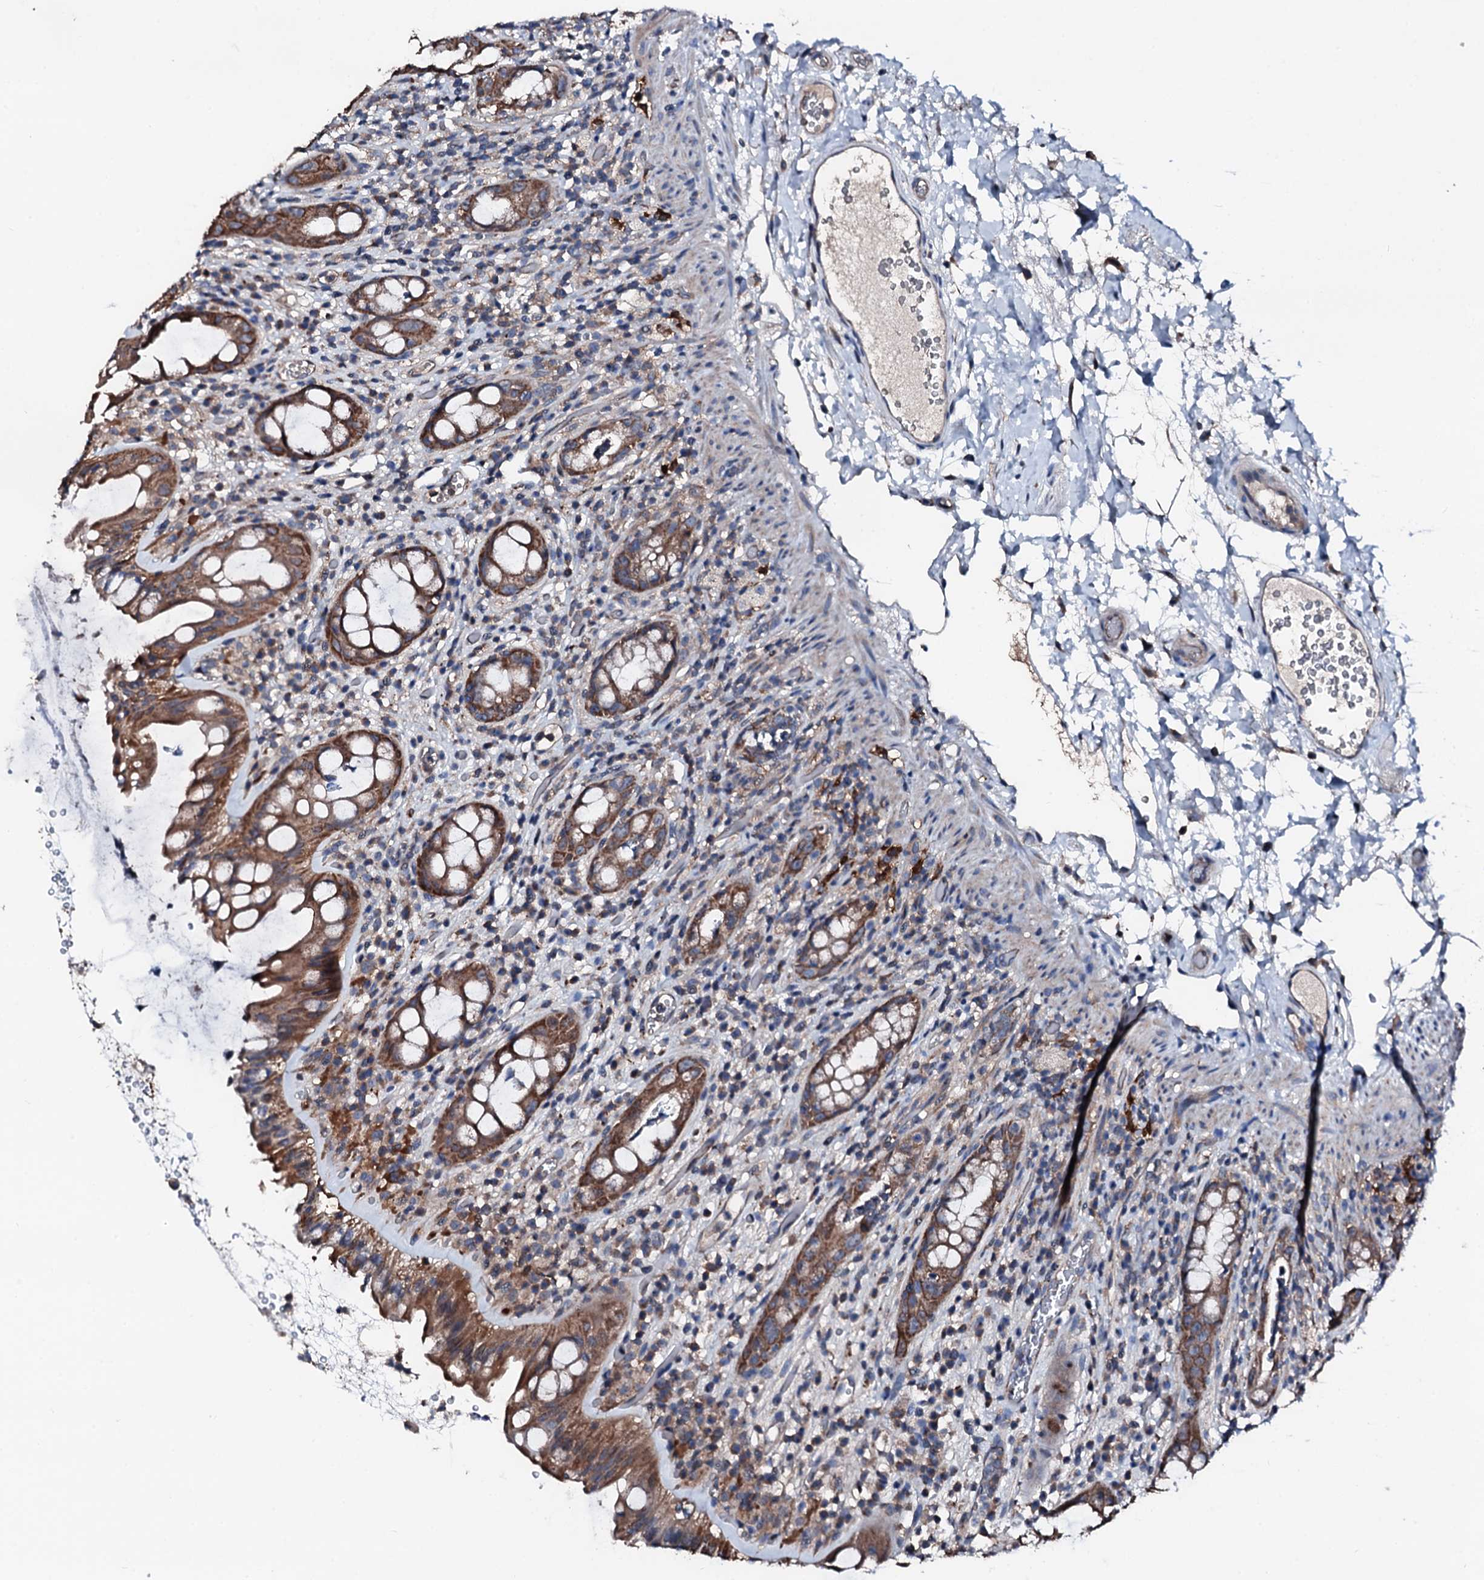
{"staining": {"intensity": "moderate", "quantity": ">75%", "location": "cytoplasmic/membranous"}, "tissue": "rectum", "cell_type": "Glandular cells", "image_type": "normal", "snomed": [{"axis": "morphology", "description": "Normal tissue, NOS"}, {"axis": "topography", "description": "Rectum"}], "caption": "Immunohistochemistry (IHC) (DAB (3,3'-diaminobenzidine)) staining of normal human rectum reveals moderate cytoplasmic/membranous protein expression in about >75% of glandular cells.", "gene": "TRAFD1", "patient": {"sex": "female", "age": 57}}